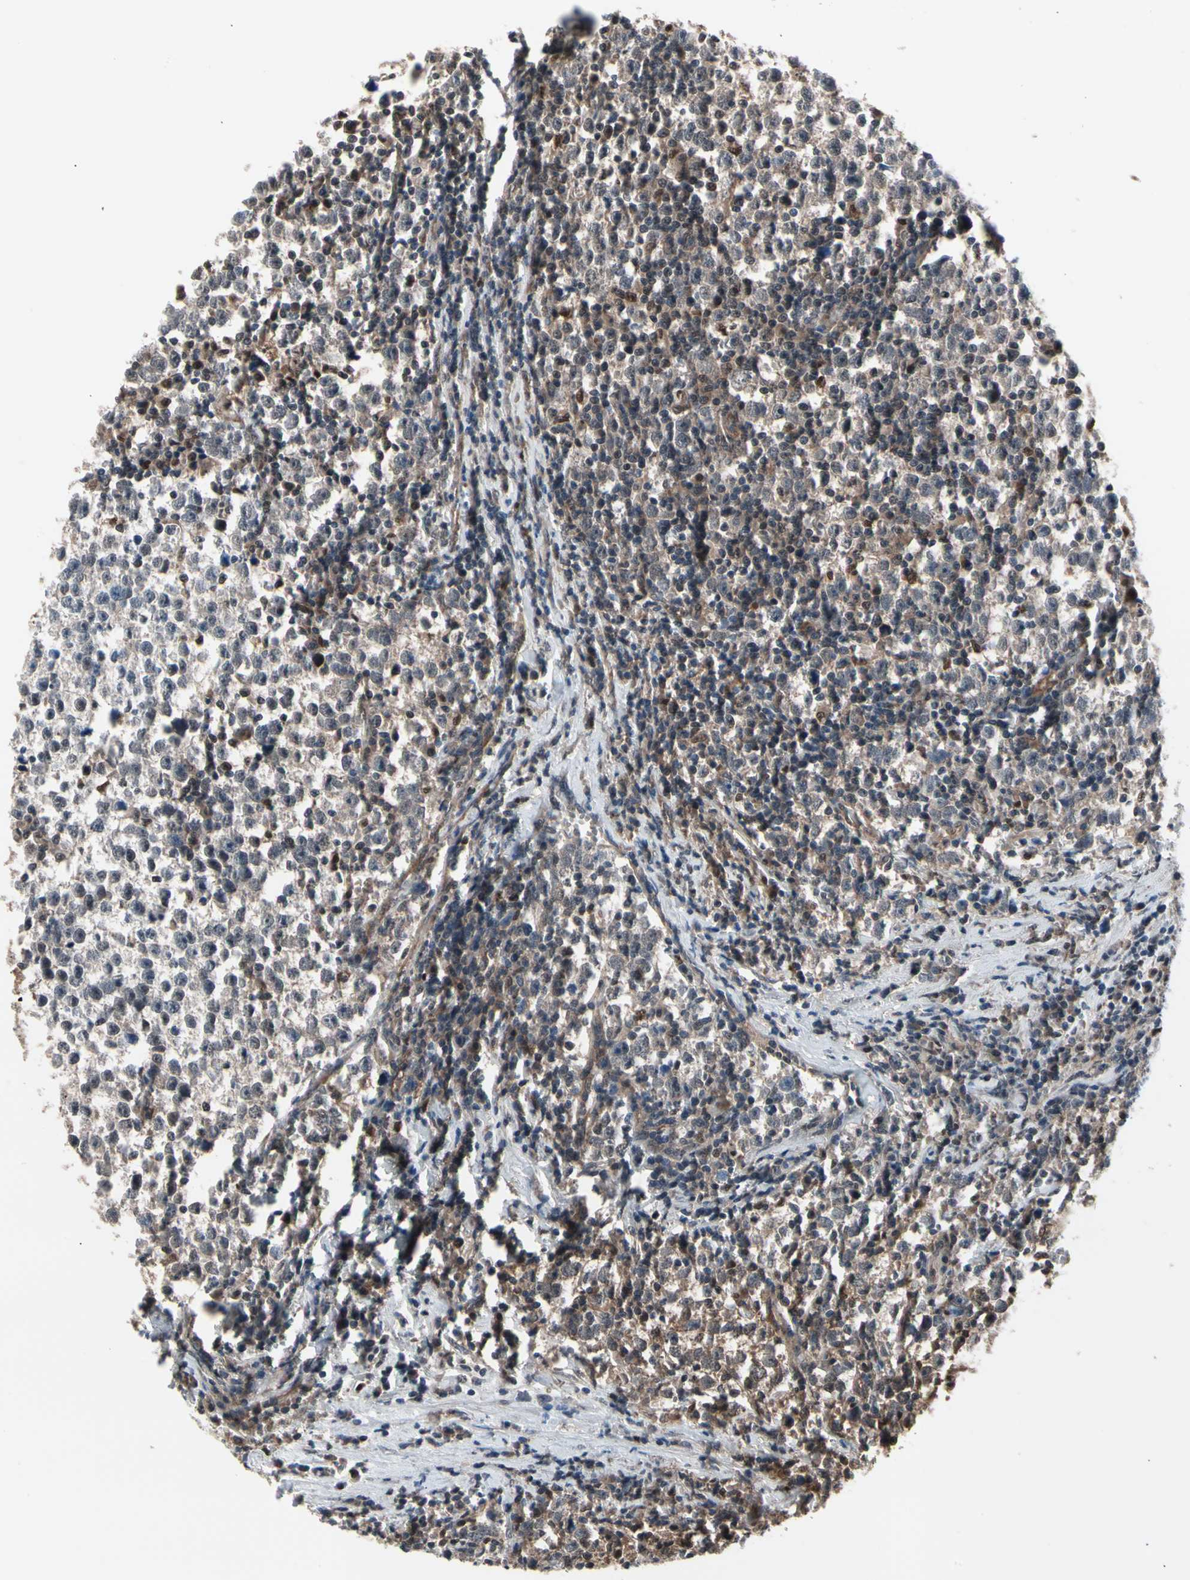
{"staining": {"intensity": "weak", "quantity": ">75%", "location": "cytoplasmic/membranous"}, "tissue": "testis cancer", "cell_type": "Tumor cells", "image_type": "cancer", "snomed": [{"axis": "morphology", "description": "Seminoma, NOS"}, {"axis": "topography", "description": "Testis"}], "caption": "Immunohistochemical staining of human testis seminoma displays weak cytoplasmic/membranous protein expression in about >75% of tumor cells. The staining was performed using DAB, with brown indicating positive protein expression. Nuclei are stained blue with hematoxylin.", "gene": "PSMA2", "patient": {"sex": "male", "age": 43}}